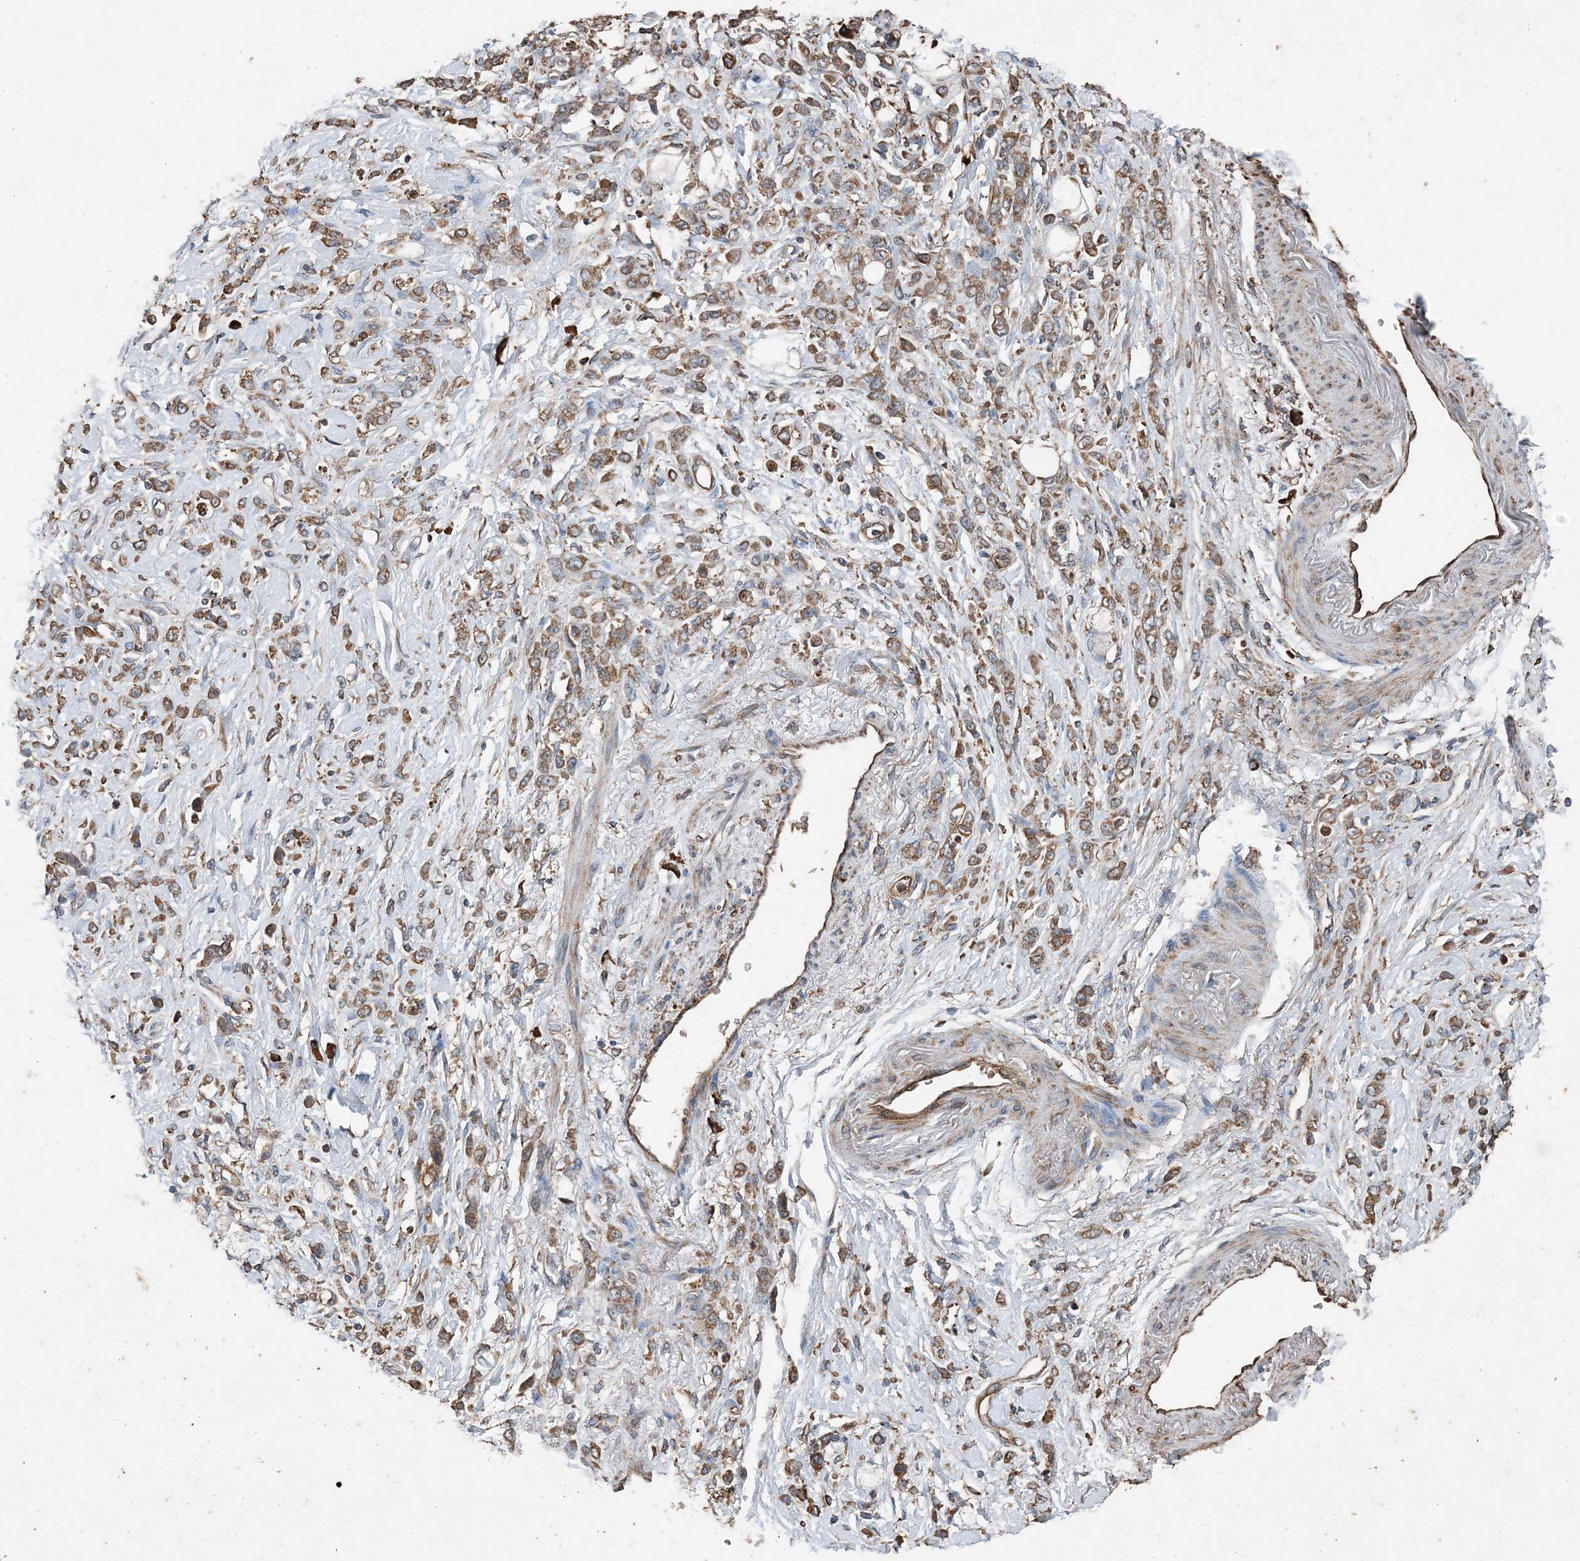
{"staining": {"intensity": "moderate", "quantity": ">75%", "location": "cytoplasmic/membranous"}, "tissue": "stomach cancer", "cell_type": "Tumor cells", "image_type": "cancer", "snomed": [{"axis": "morphology", "description": "Normal tissue, NOS"}, {"axis": "morphology", "description": "Adenocarcinoma, NOS"}, {"axis": "topography", "description": "Stomach"}], "caption": "Immunohistochemical staining of stomach cancer (adenocarcinoma) demonstrates medium levels of moderate cytoplasmic/membranous positivity in about >75% of tumor cells. (DAB (3,3'-diaminobenzidine) IHC, brown staining for protein, blue staining for nuclei).", "gene": "PDIA6", "patient": {"sex": "male", "age": 82}}